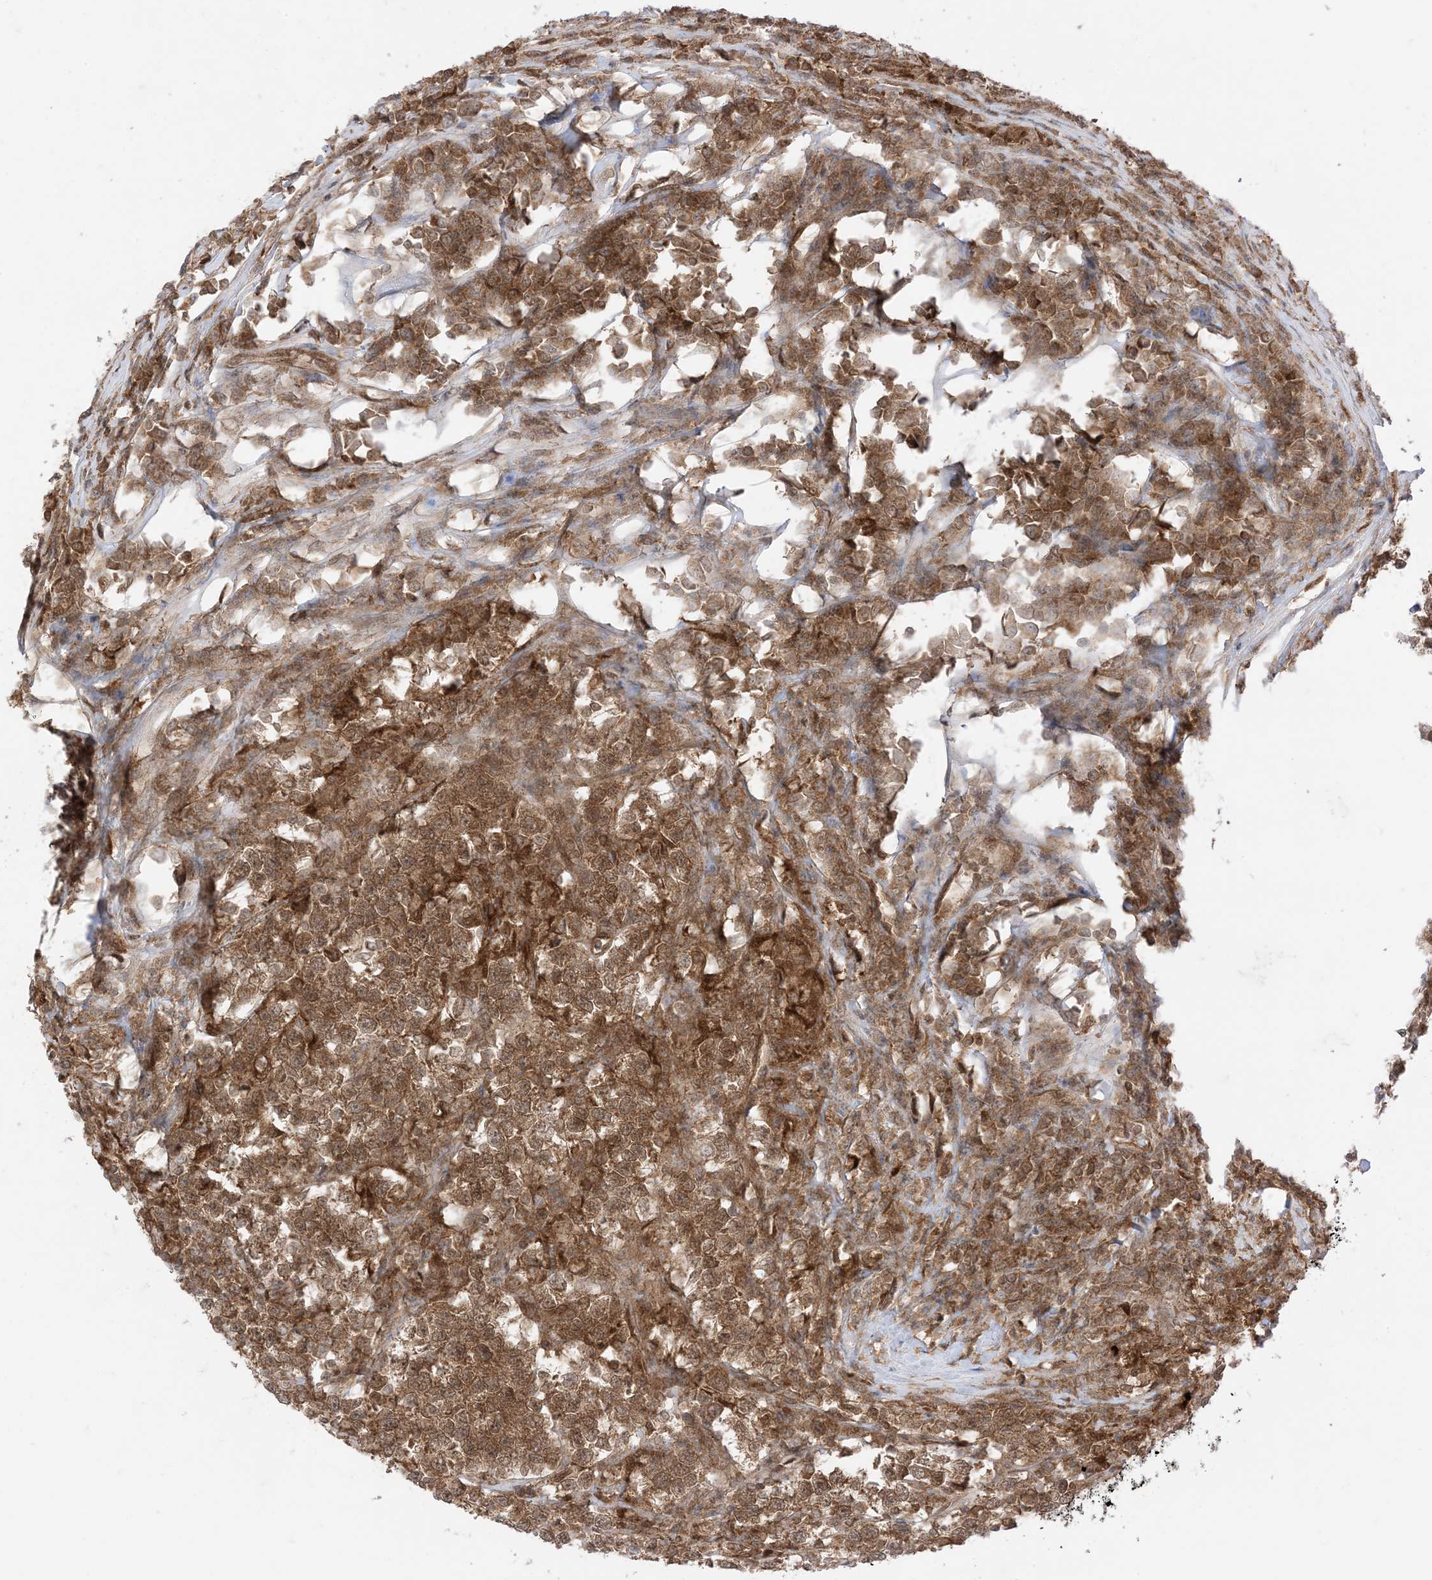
{"staining": {"intensity": "moderate", "quantity": ">75%", "location": "cytoplasmic/membranous,nuclear"}, "tissue": "testis cancer", "cell_type": "Tumor cells", "image_type": "cancer", "snomed": [{"axis": "morphology", "description": "Normal tissue, NOS"}, {"axis": "morphology", "description": "Seminoma, NOS"}, {"axis": "topography", "description": "Testis"}], "caption": "Brown immunohistochemical staining in testis seminoma shows moderate cytoplasmic/membranous and nuclear positivity in approximately >75% of tumor cells.", "gene": "PTPA", "patient": {"sex": "male", "age": 43}}